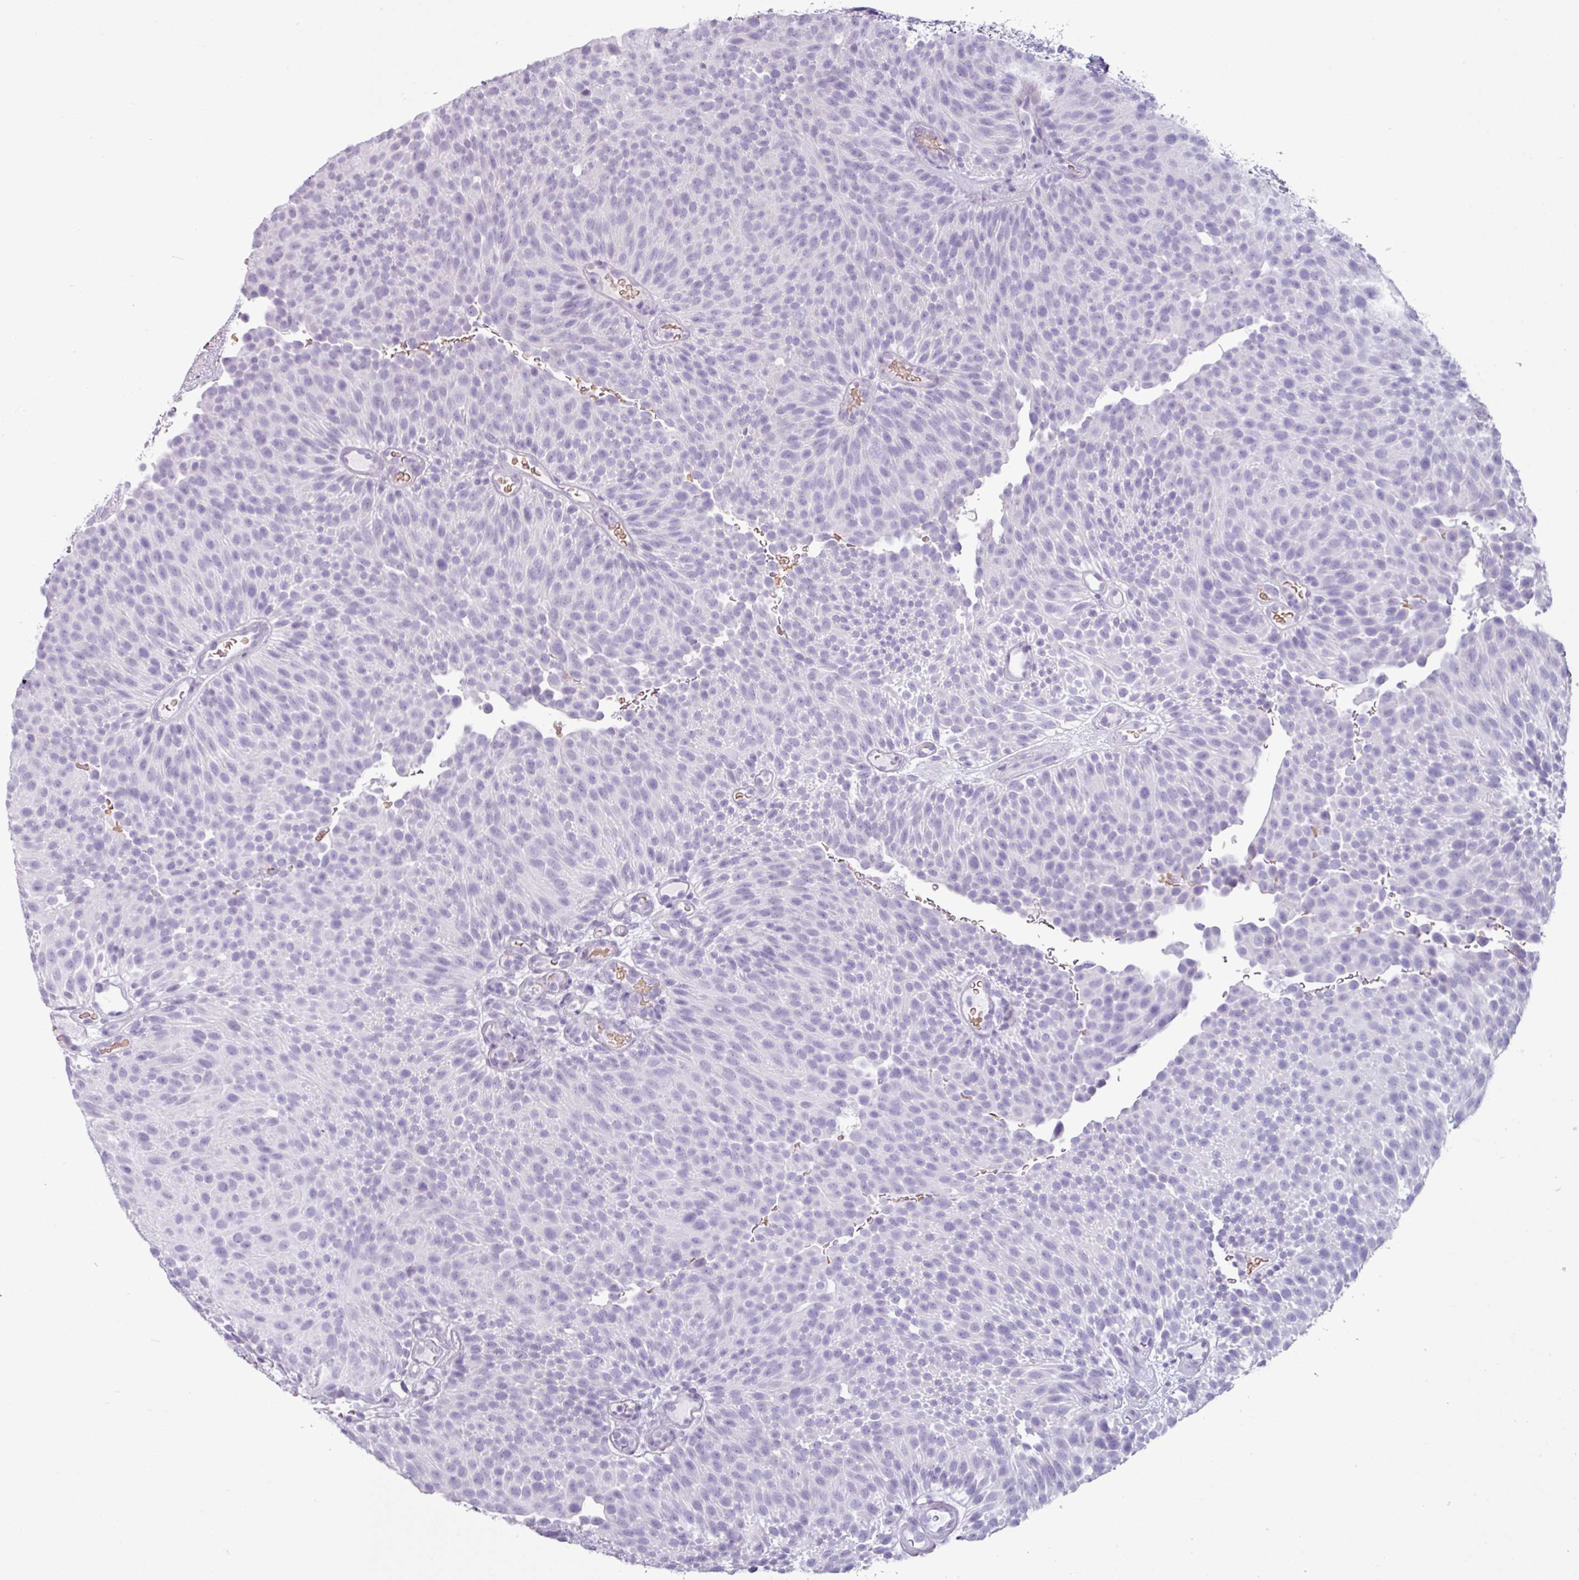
{"staining": {"intensity": "negative", "quantity": "none", "location": "none"}, "tissue": "urothelial cancer", "cell_type": "Tumor cells", "image_type": "cancer", "snomed": [{"axis": "morphology", "description": "Urothelial carcinoma, Low grade"}, {"axis": "topography", "description": "Urinary bladder"}], "caption": "The photomicrograph shows no staining of tumor cells in low-grade urothelial carcinoma.", "gene": "CLCA1", "patient": {"sex": "male", "age": 78}}